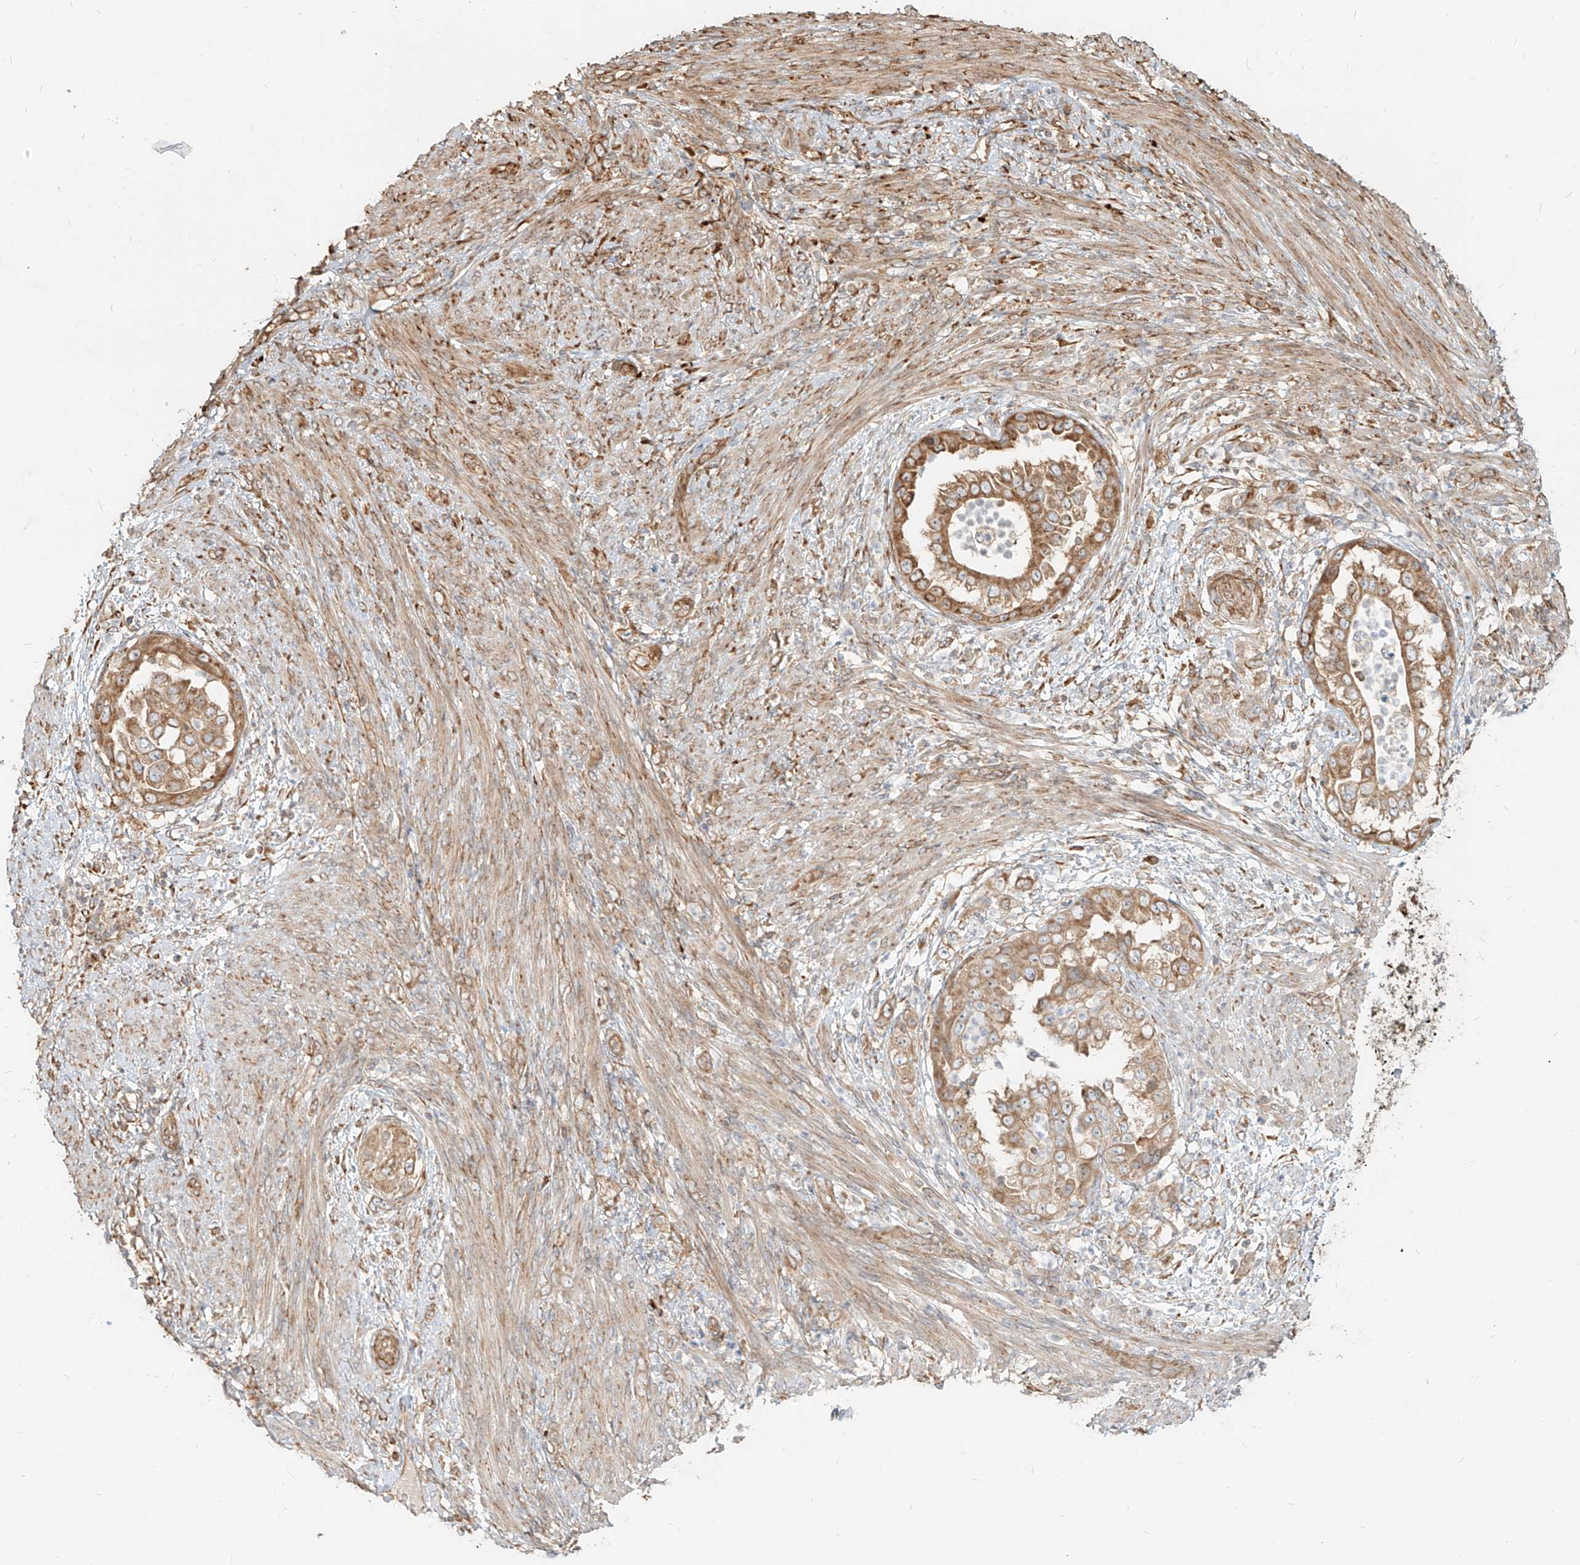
{"staining": {"intensity": "moderate", "quantity": ">75%", "location": "cytoplasmic/membranous"}, "tissue": "endometrial cancer", "cell_type": "Tumor cells", "image_type": "cancer", "snomed": [{"axis": "morphology", "description": "Adenocarcinoma, NOS"}, {"axis": "topography", "description": "Endometrium"}], "caption": "A medium amount of moderate cytoplasmic/membranous positivity is seen in about >75% of tumor cells in endometrial cancer tissue. (Brightfield microscopy of DAB IHC at high magnification).", "gene": "UBE2K", "patient": {"sex": "female", "age": 85}}